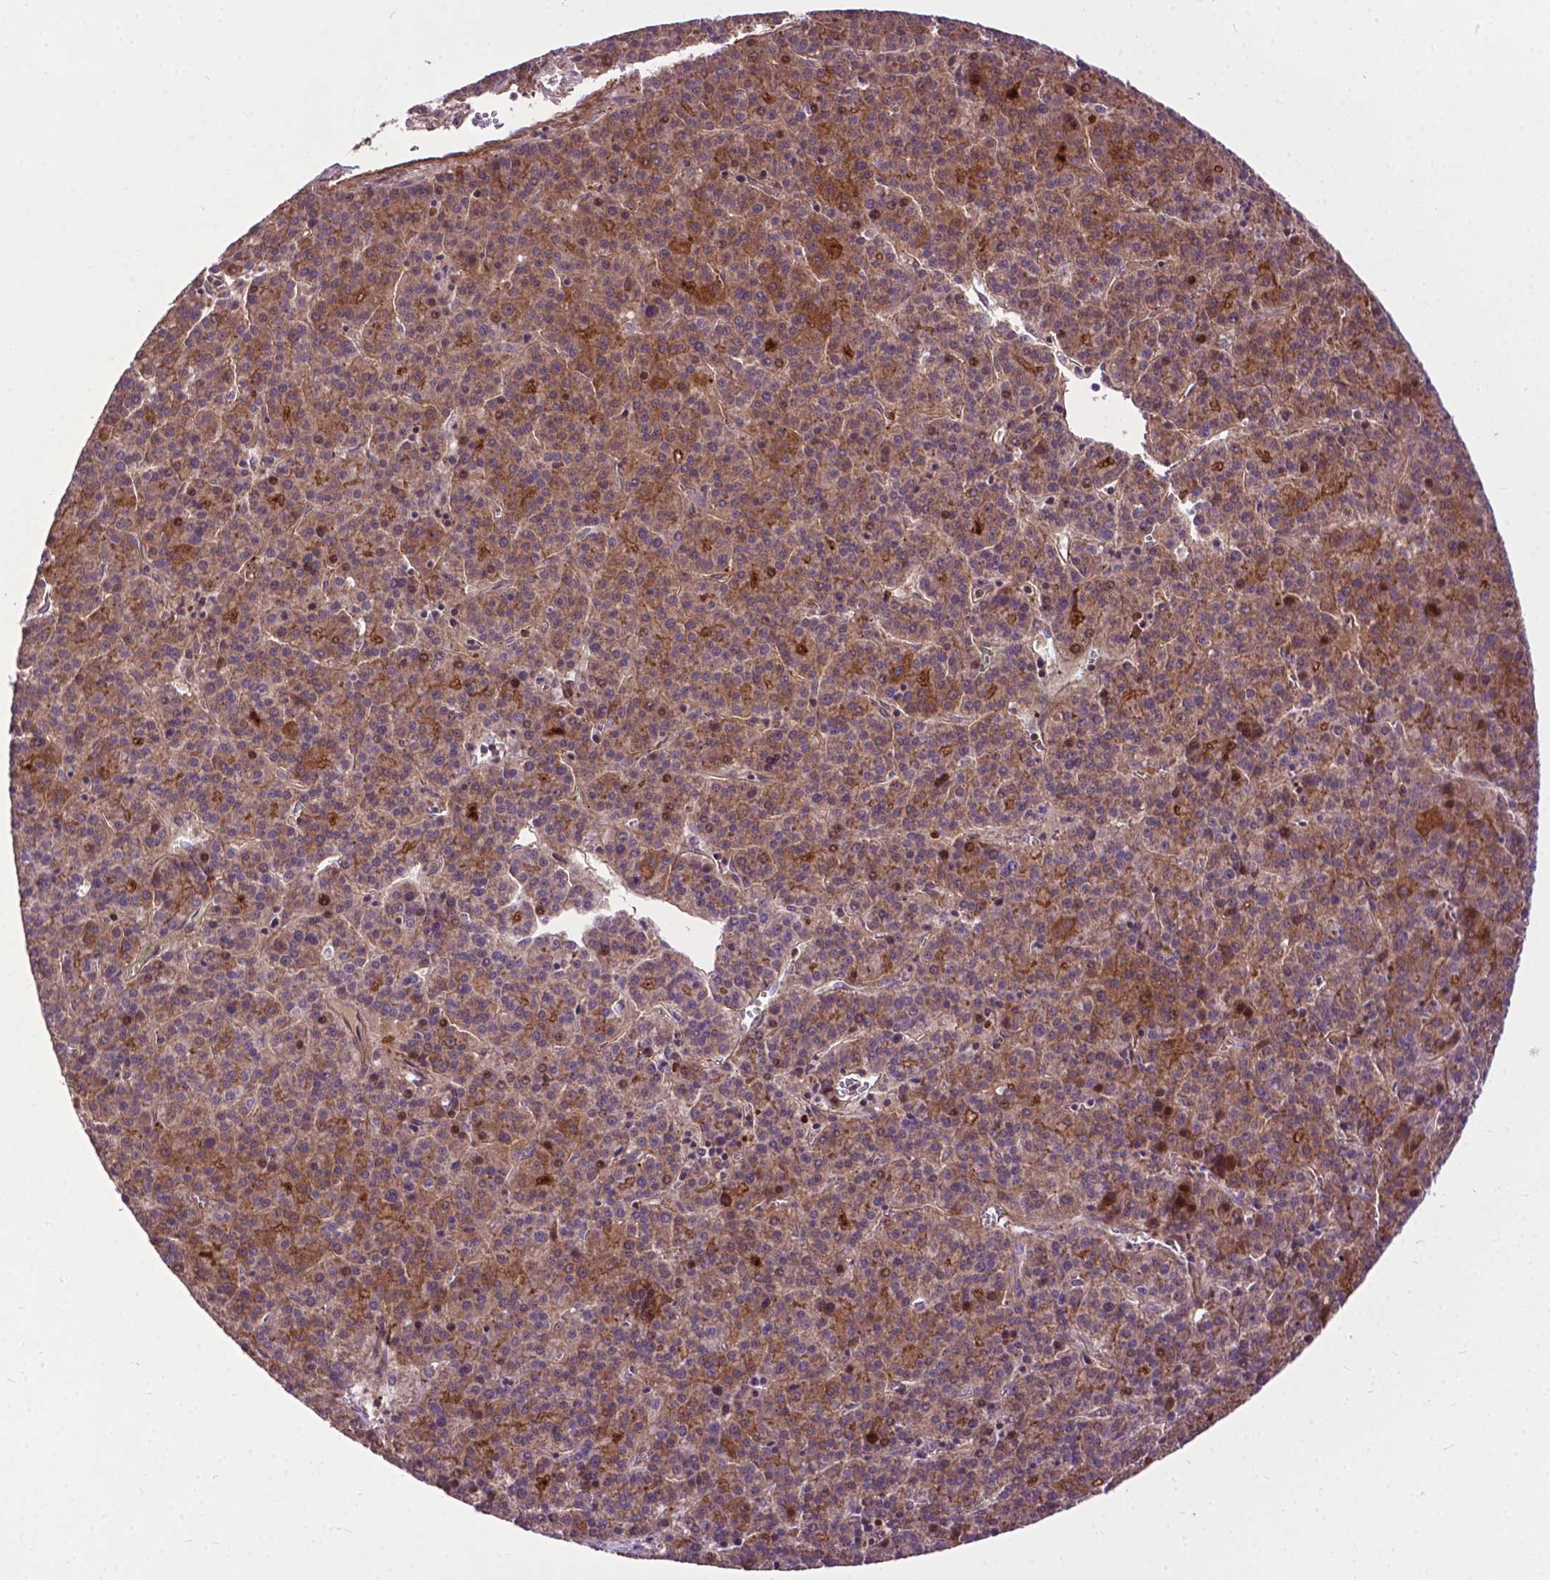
{"staining": {"intensity": "moderate", "quantity": ">75%", "location": "cytoplasmic/membranous"}, "tissue": "liver cancer", "cell_type": "Tumor cells", "image_type": "cancer", "snomed": [{"axis": "morphology", "description": "Carcinoma, Hepatocellular, NOS"}, {"axis": "topography", "description": "Liver"}], "caption": "Protein staining of hepatocellular carcinoma (liver) tissue shows moderate cytoplasmic/membranous positivity in approximately >75% of tumor cells. (IHC, brightfield microscopy, high magnification).", "gene": "PARP3", "patient": {"sex": "female", "age": 58}}